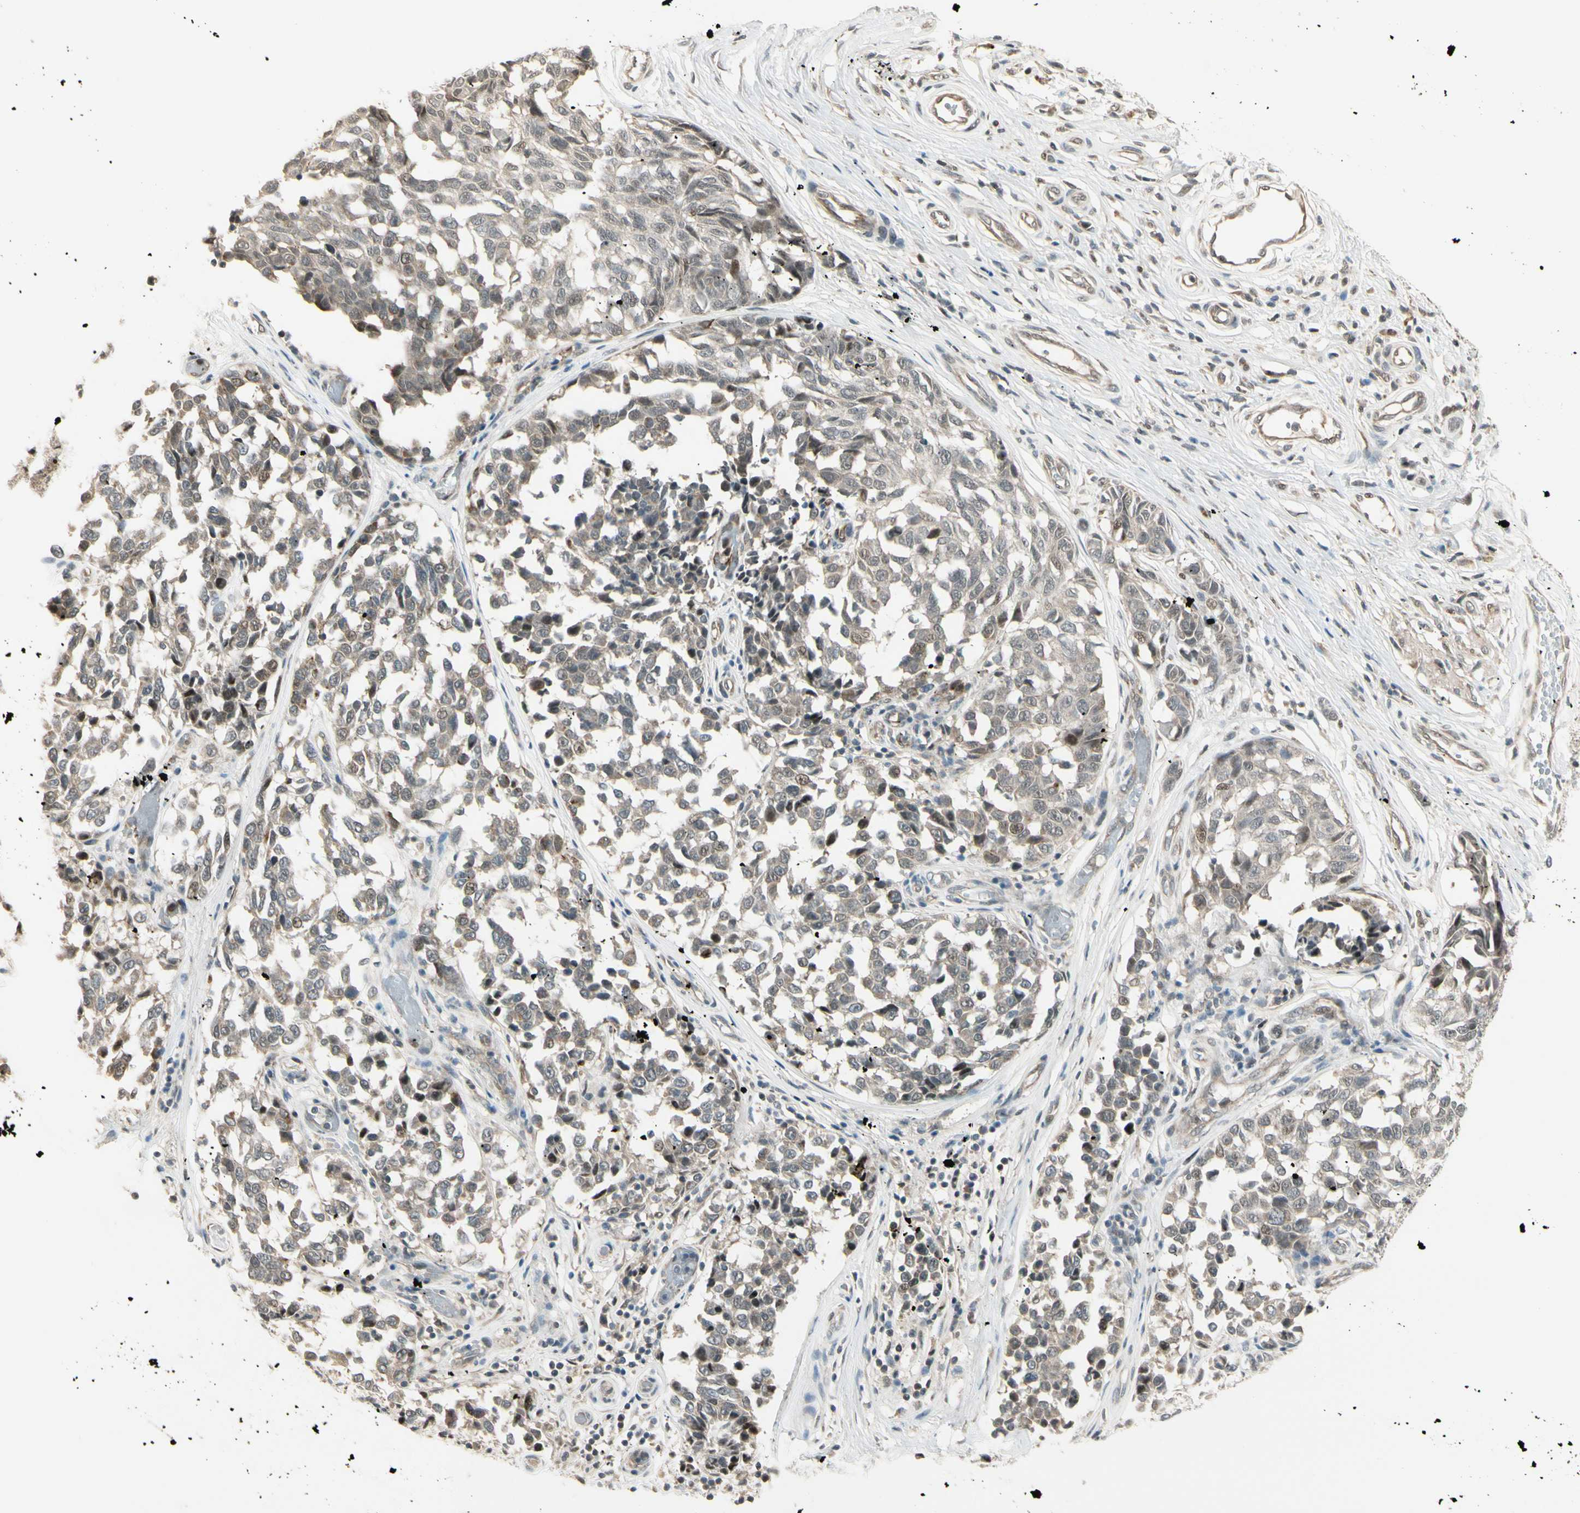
{"staining": {"intensity": "weak", "quantity": "<25%", "location": "cytoplasmic/membranous,nuclear"}, "tissue": "melanoma", "cell_type": "Tumor cells", "image_type": "cancer", "snomed": [{"axis": "morphology", "description": "Malignant melanoma, NOS"}, {"axis": "topography", "description": "Skin"}], "caption": "This is a image of IHC staining of melanoma, which shows no positivity in tumor cells.", "gene": "CDK11A", "patient": {"sex": "female", "age": 64}}